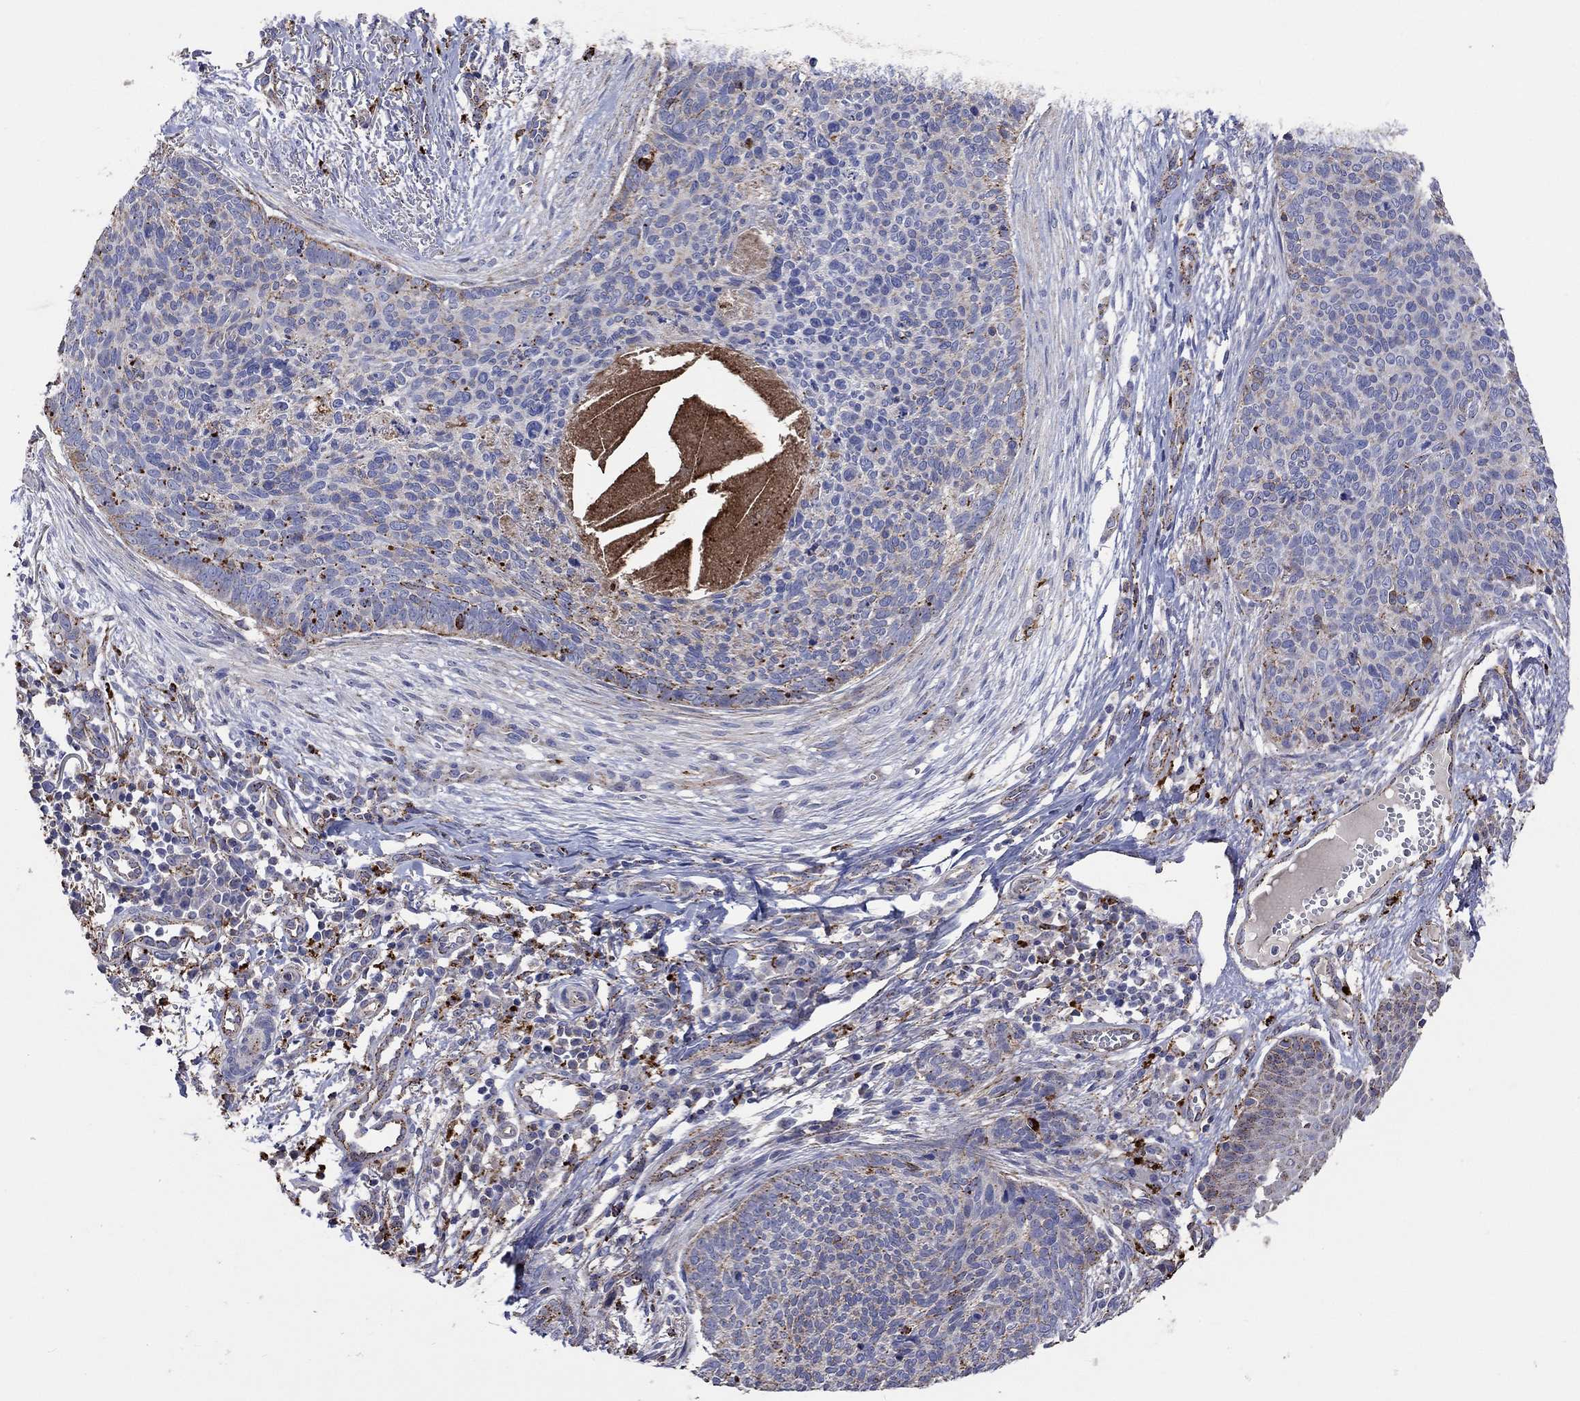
{"staining": {"intensity": "negative", "quantity": "none", "location": "none"}, "tissue": "skin cancer", "cell_type": "Tumor cells", "image_type": "cancer", "snomed": [{"axis": "morphology", "description": "Basal cell carcinoma"}, {"axis": "topography", "description": "Skin"}], "caption": "This is an immunohistochemistry (IHC) histopathology image of skin cancer. There is no staining in tumor cells.", "gene": "CTSB", "patient": {"sex": "male", "age": 64}}